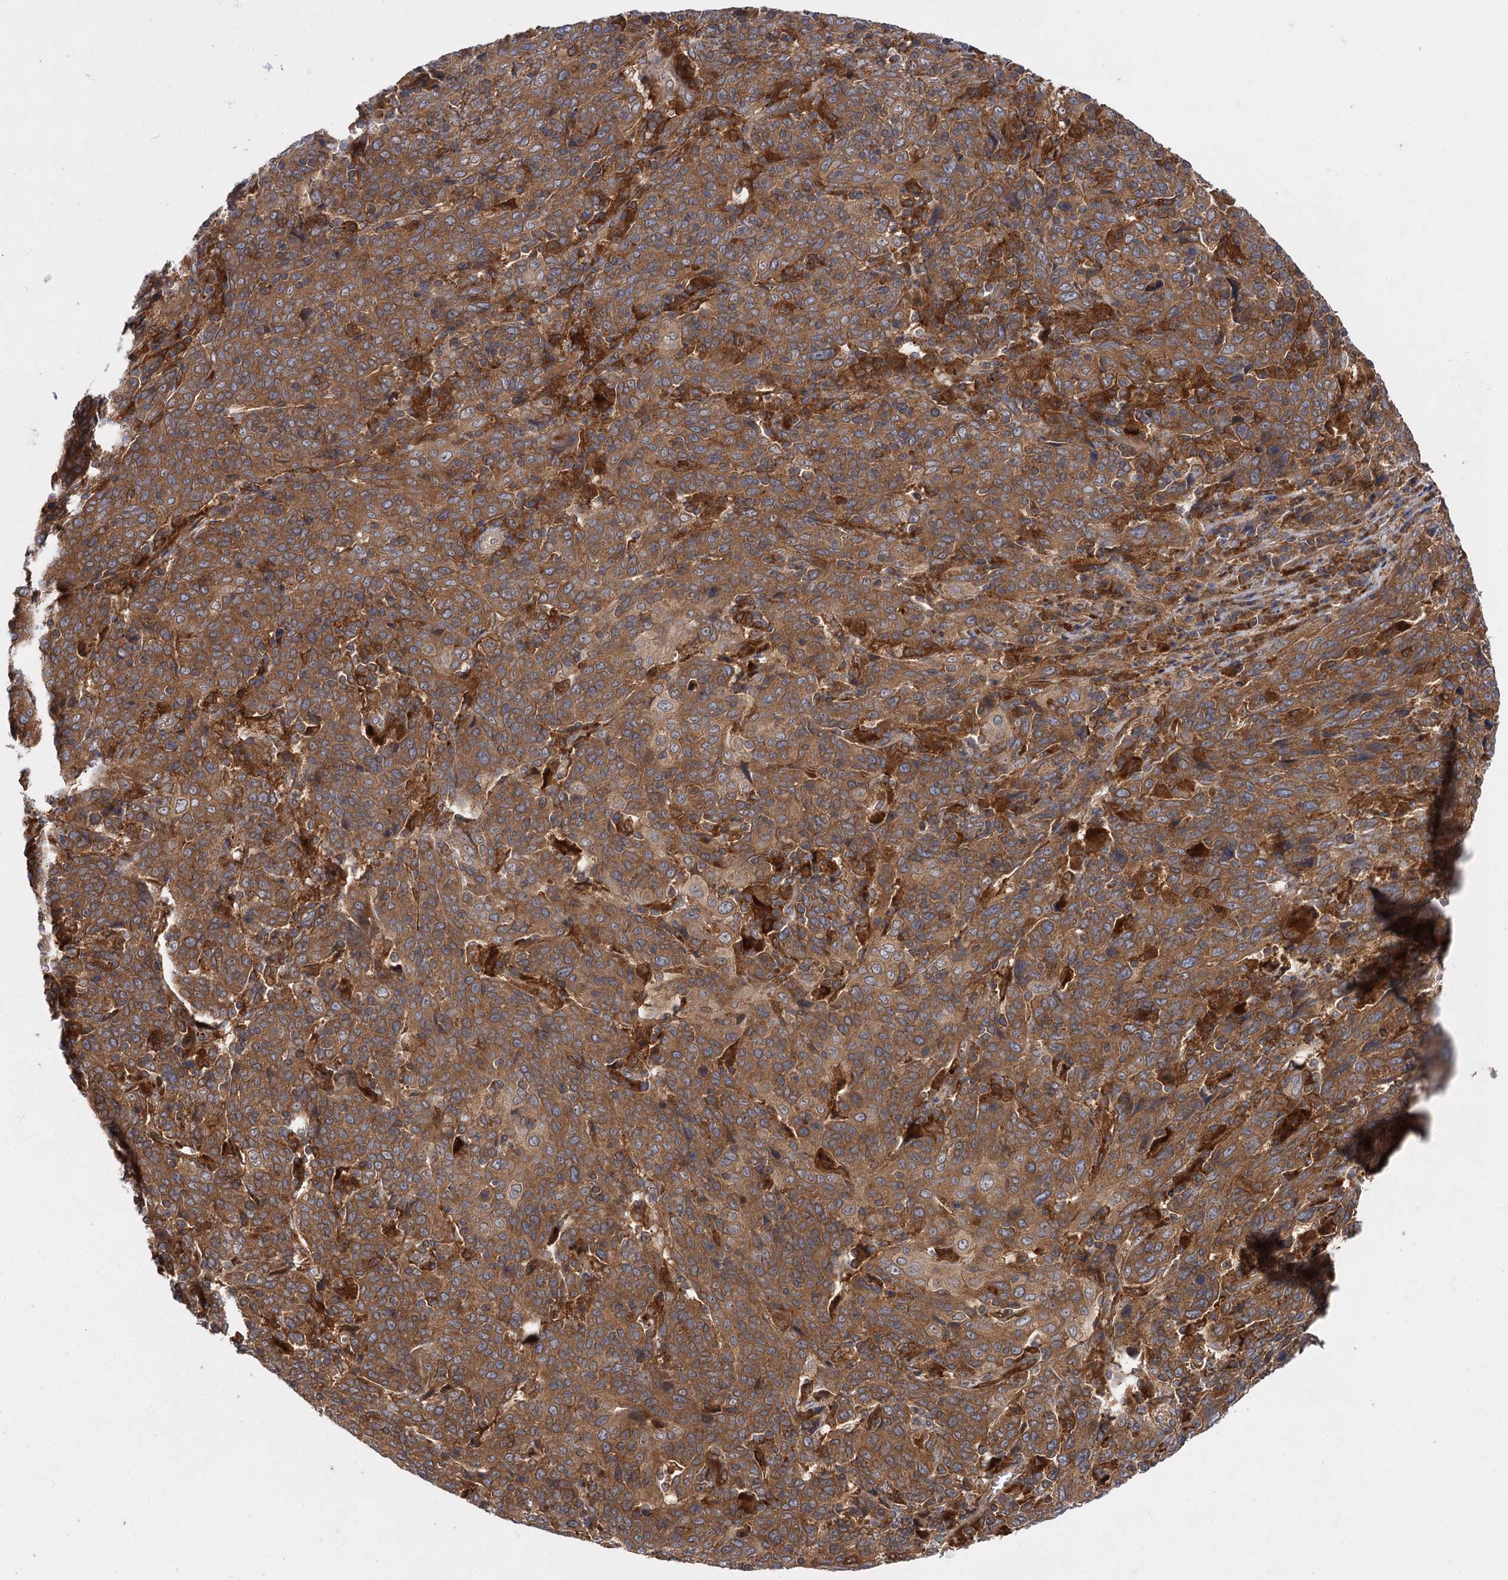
{"staining": {"intensity": "moderate", "quantity": ">75%", "location": "cytoplasmic/membranous"}, "tissue": "cervical cancer", "cell_type": "Tumor cells", "image_type": "cancer", "snomed": [{"axis": "morphology", "description": "Squamous cell carcinoma, NOS"}, {"axis": "topography", "description": "Cervix"}], "caption": "Cervical cancer (squamous cell carcinoma) stained for a protein reveals moderate cytoplasmic/membranous positivity in tumor cells. (brown staining indicates protein expression, while blue staining denotes nuclei).", "gene": "PATL1", "patient": {"sex": "female", "age": 67}}